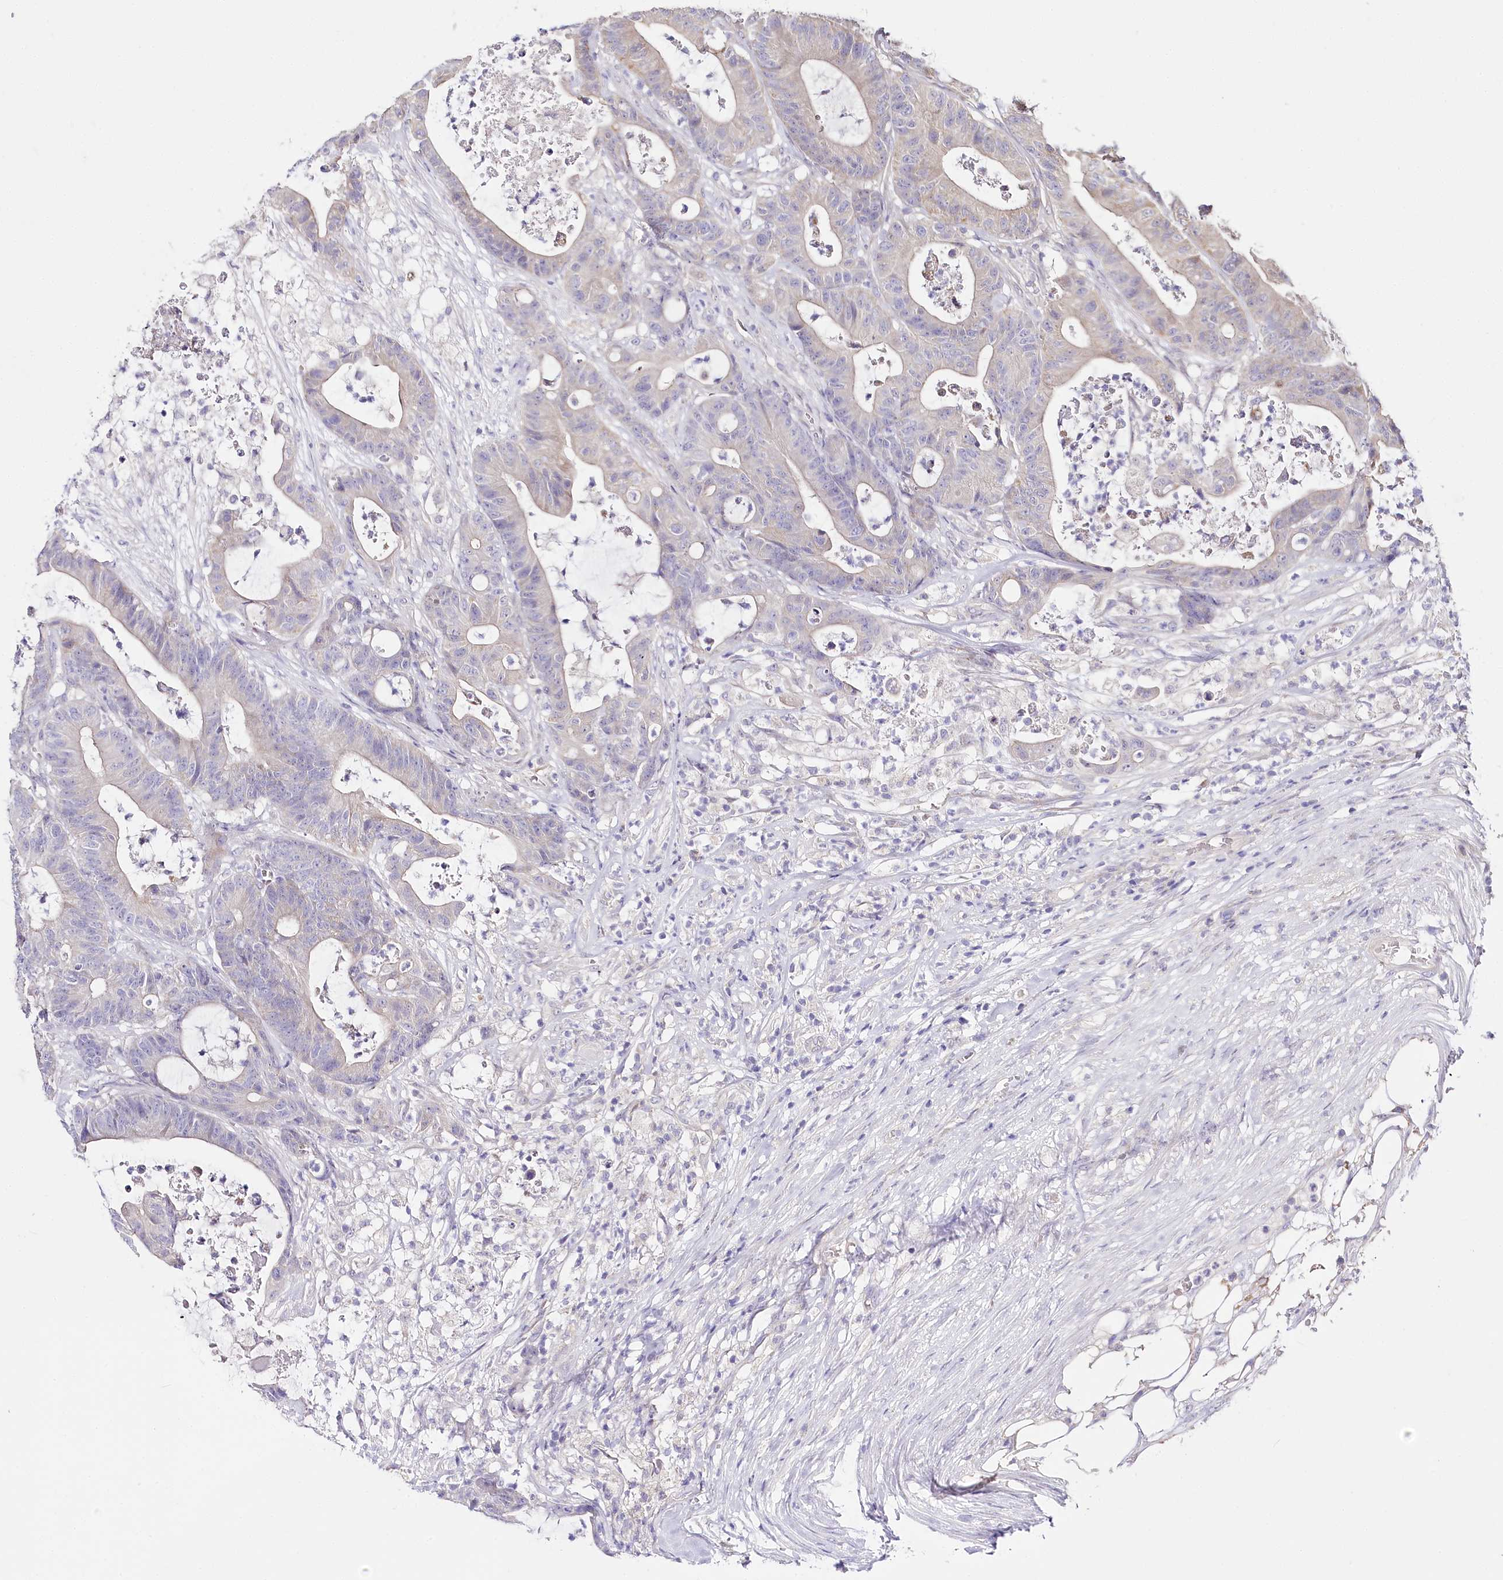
{"staining": {"intensity": "weak", "quantity": "<25%", "location": "cytoplasmic/membranous"}, "tissue": "colorectal cancer", "cell_type": "Tumor cells", "image_type": "cancer", "snomed": [{"axis": "morphology", "description": "Adenocarcinoma, NOS"}, {"axis": "topography", "description": "Colon"}], "caption": "This is a histopathology image of immunohistochemistry (IHC) staining of adenocarcinoma (colorectal), which shows no staining in tumor cells.", "gene": "ZNF226", "patient": {"sex": "female", "age": 84}}